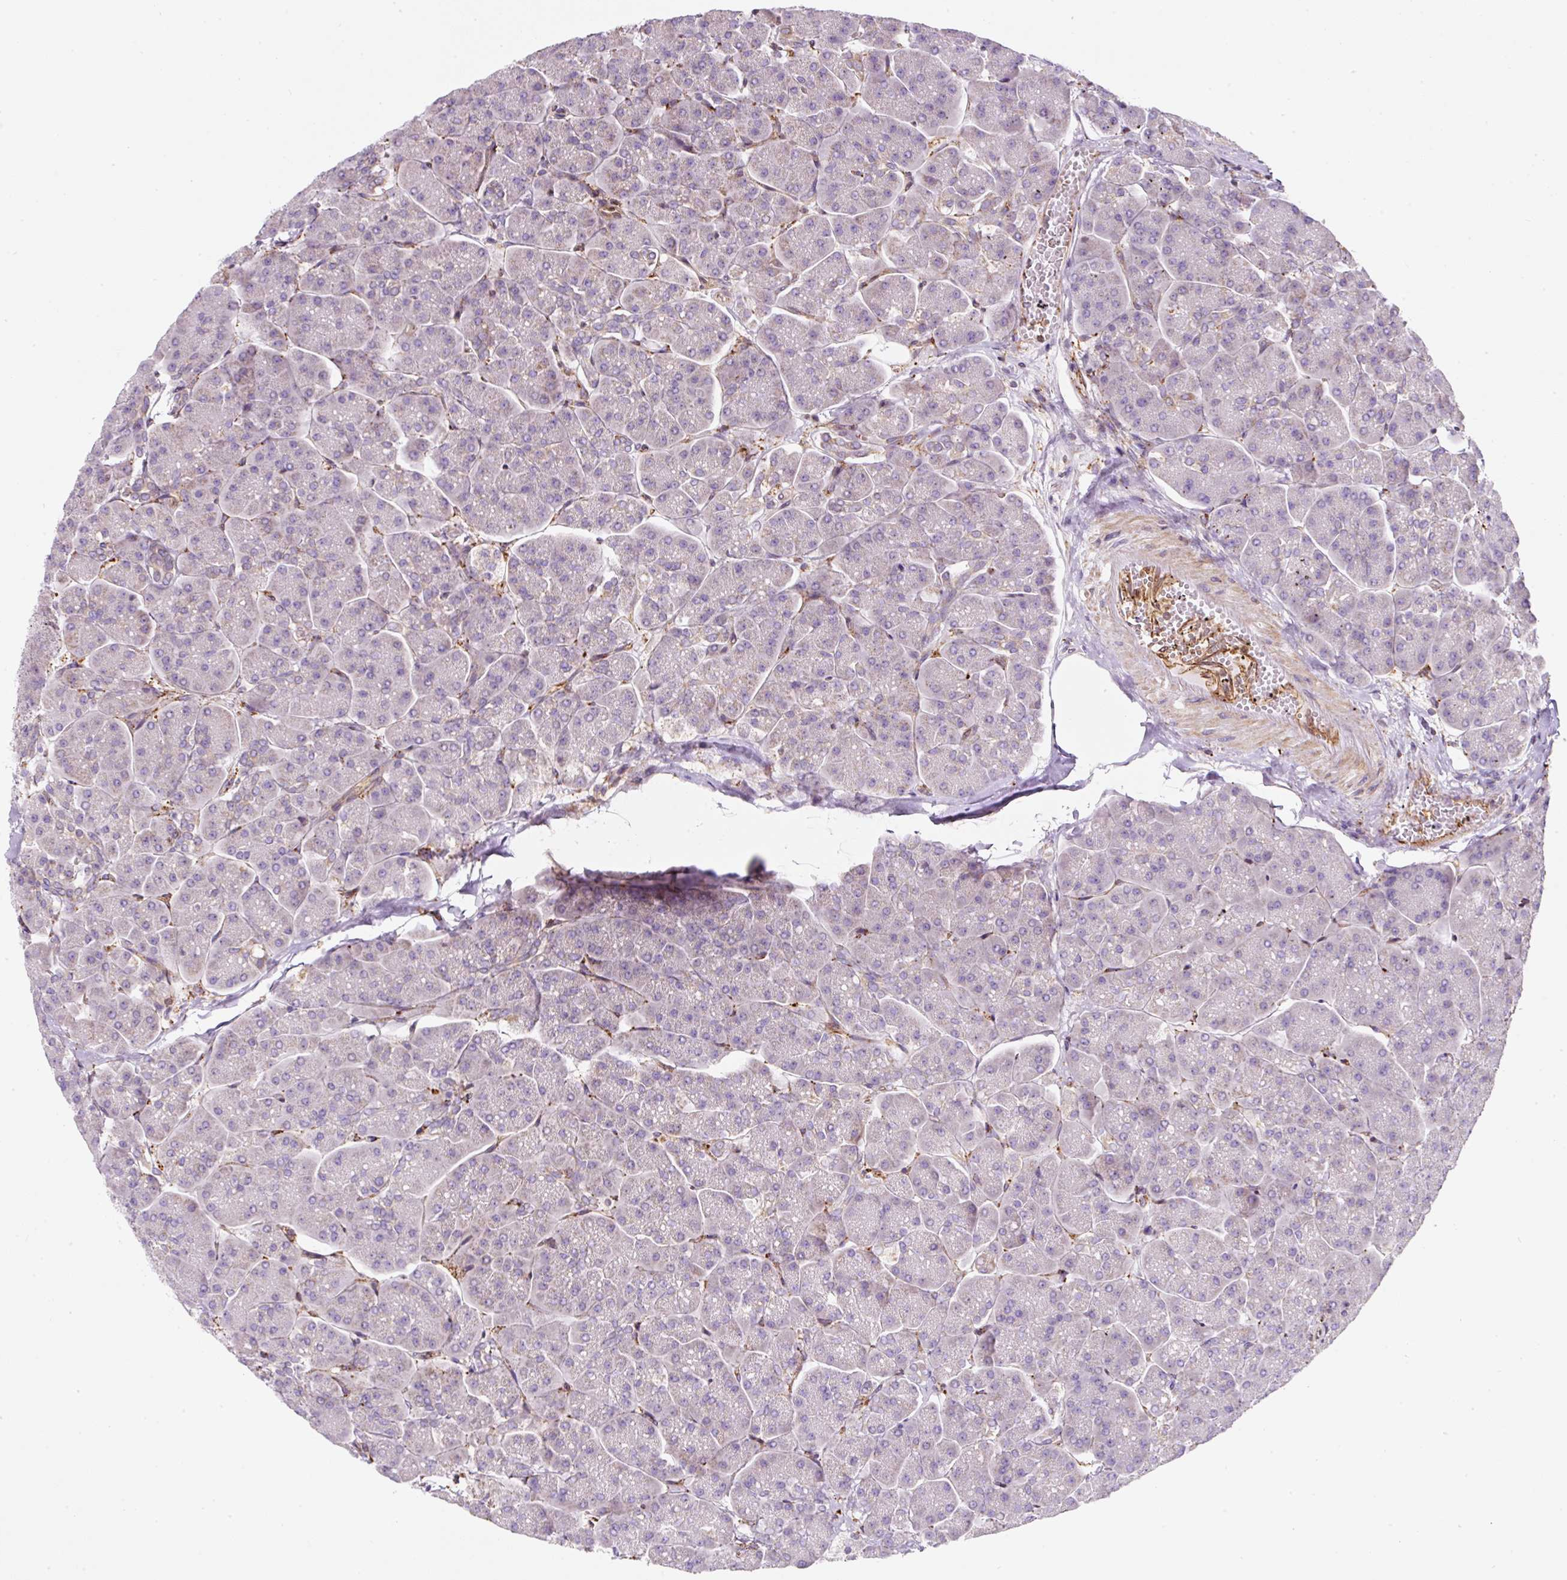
{"staining": {"intensity": "negative", "quantity": "none", "location": "none"}, "tissue": "pancreas", "cell_type": "Exocrine glandular cells", "image_type": "normal", "snomed": [{"axis": "morphology", "description": "Normal tissue, NOS"}, {"axis": "topography", "description": "Pancreas"}, {"axis": "topography", "description": "Peripheral nerve tissue"}], "caption": "A high-resolution photomicrograph shows IHC staining of benign pancreas, which shows no significant positivity in exocrine glandular cells.", "gene": "ERAP2", "patient": {"sex": "male", "age": 54}}